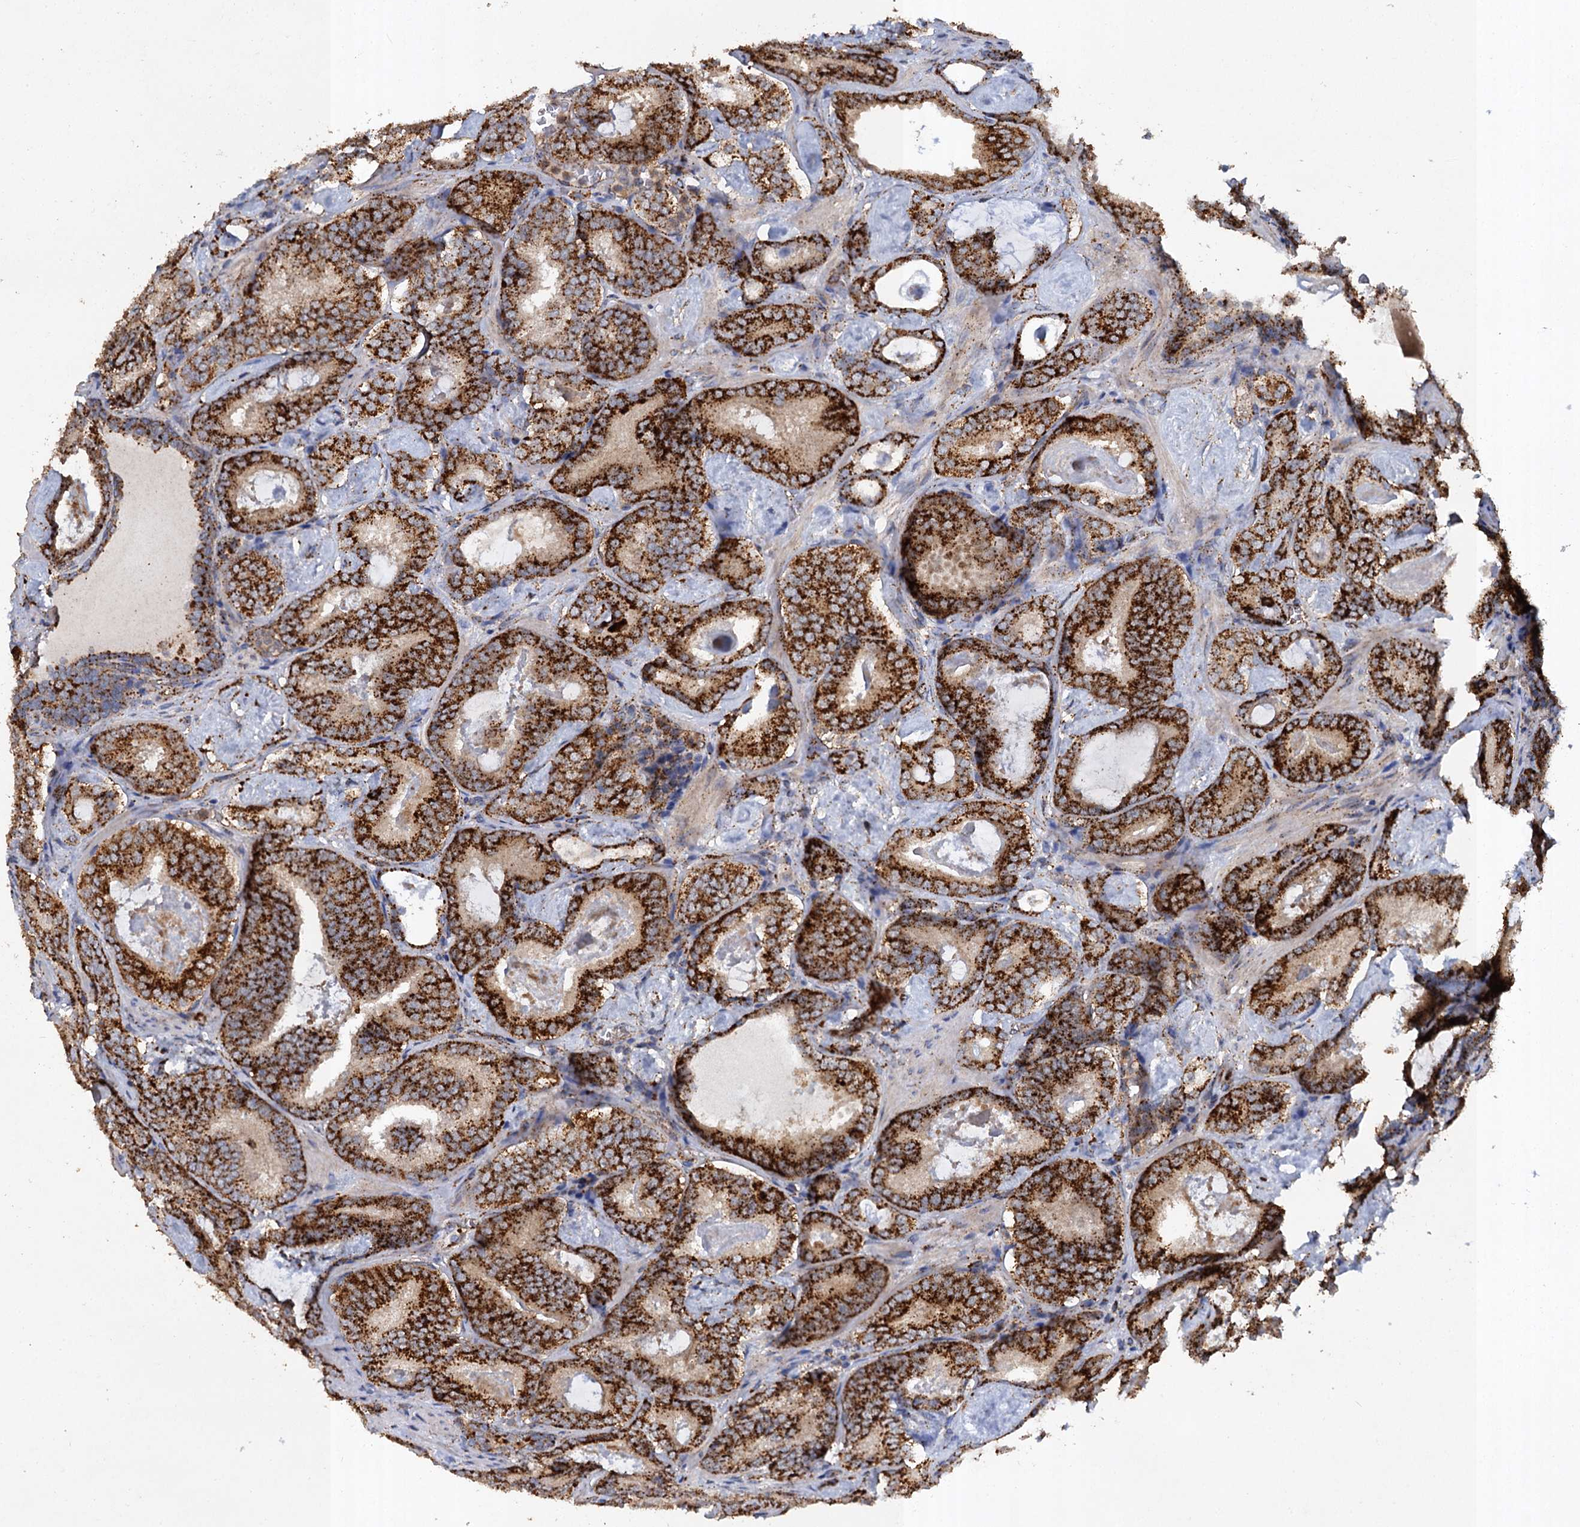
{"staining": {"intensity": "strong", "quantity": ">75%", "location": "cytoplasmic/membranous"}, "tissue": "prostate cancer", "cell_type": "Tumor cells", "image_type": "cancer", "snomed": [{"axis": "morphology", "description": "Adenocarcinoma, Low grade"}, {"axis": "topography", "description": "Prostate"}], "caption": "Prostate cancer stained for a protein (brown) exhibits strong cytoplasmic/membranous positive staining in approximately >75% of tumor cells.", "gene": "GBA1", "patient": {"sex": "male", "age": 60}}